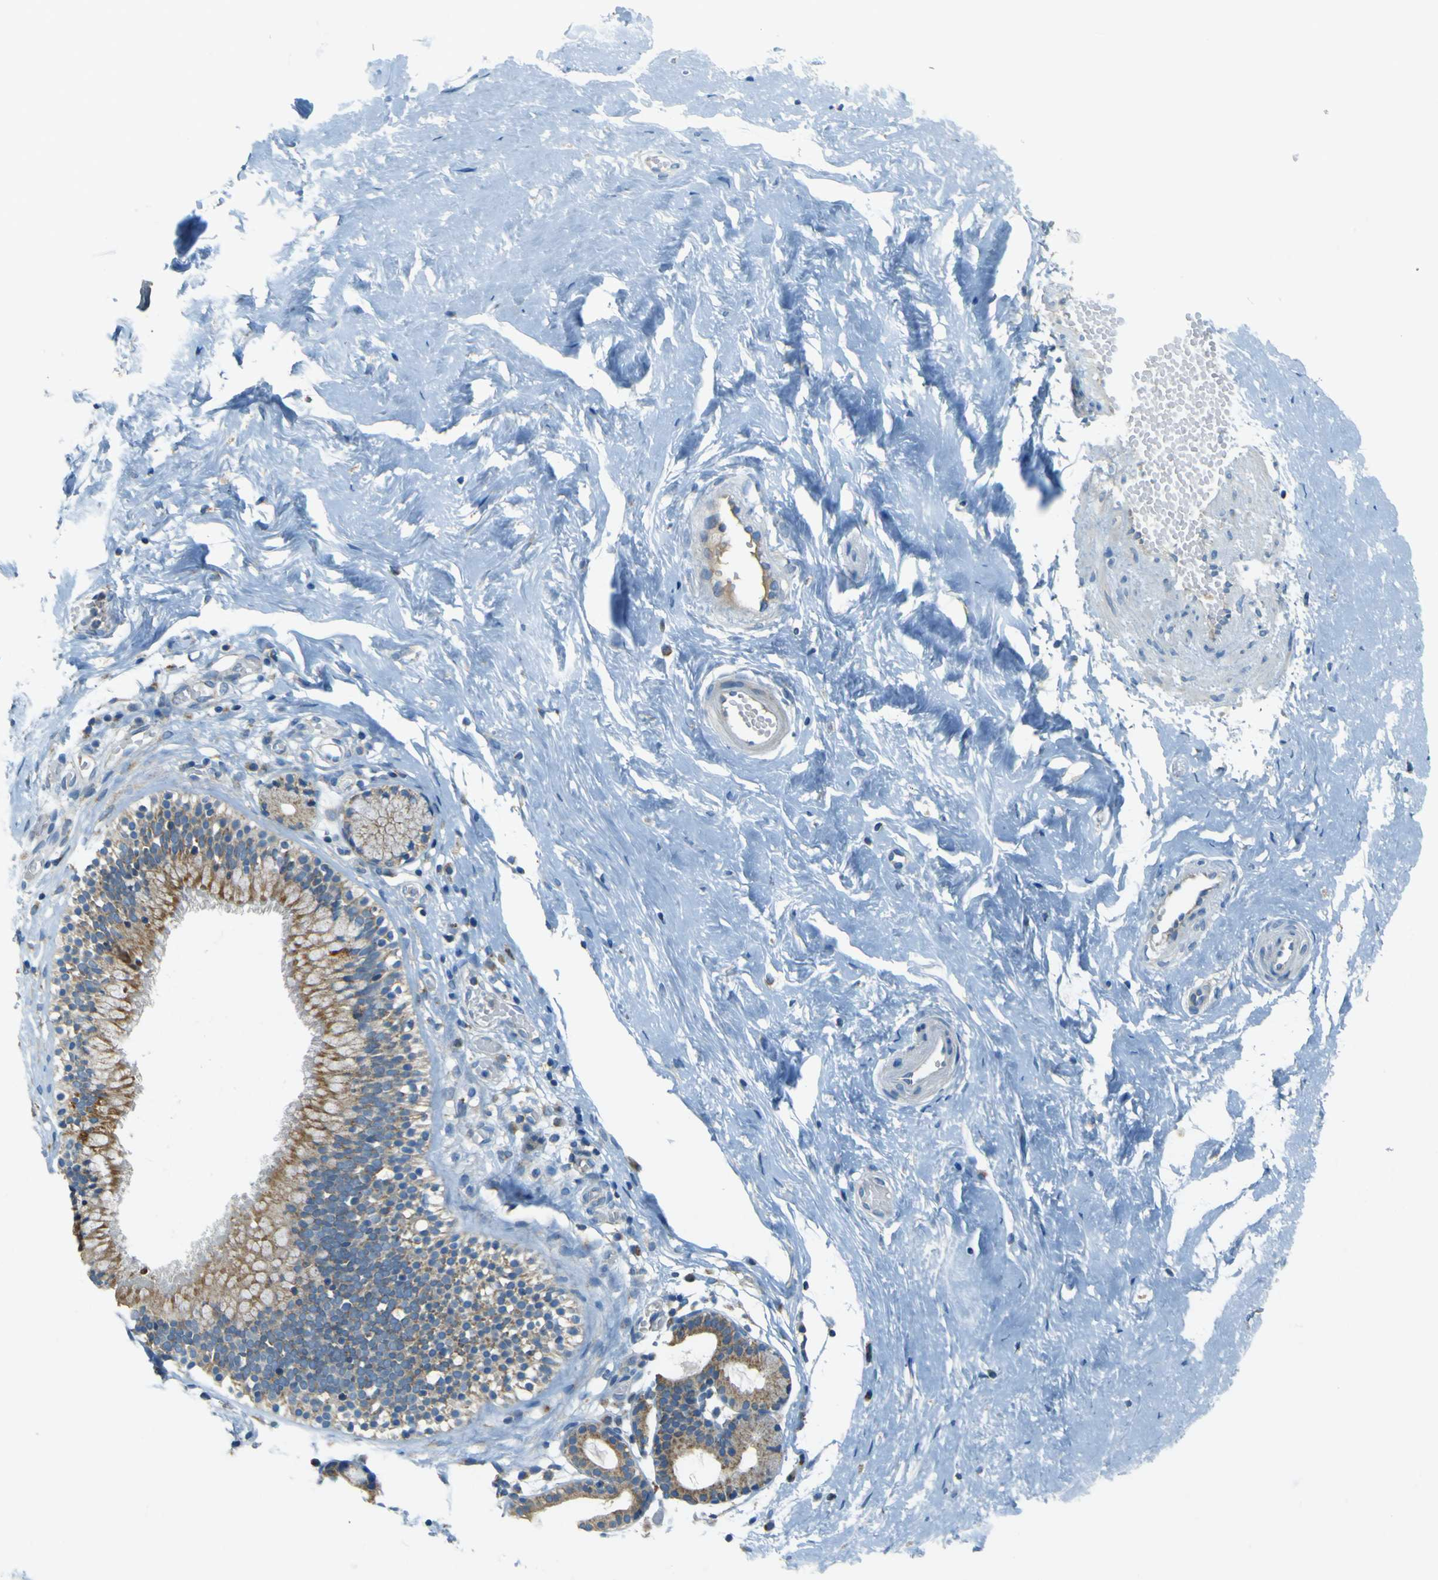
{"staining": {"intensity": "moderate", "quantity": ">75%", "location": "cytoplasmic/membranous"}, "tissue": "nasopharynx", "cell_type": "Respiratory epithelial cells", "image_type": "normal", "snomed": [{"axis": "morphology", "description": "Normal tissue, NOS"}, {"axis": "morphology", "description": "Inflammation, NOS"}, {"axis": "topography", "description": "Nasopharynx"}], "caption": "Nasopharynx stained with immunohistochemistry demonstrates moderate cytoplasmic/membranous expression in about >75% of respiratory epithelial cells. (IHC, brightfield microscopy, high magnification).", "gene": "FKTN", "patient": {"sex": "male", "age": 48}}